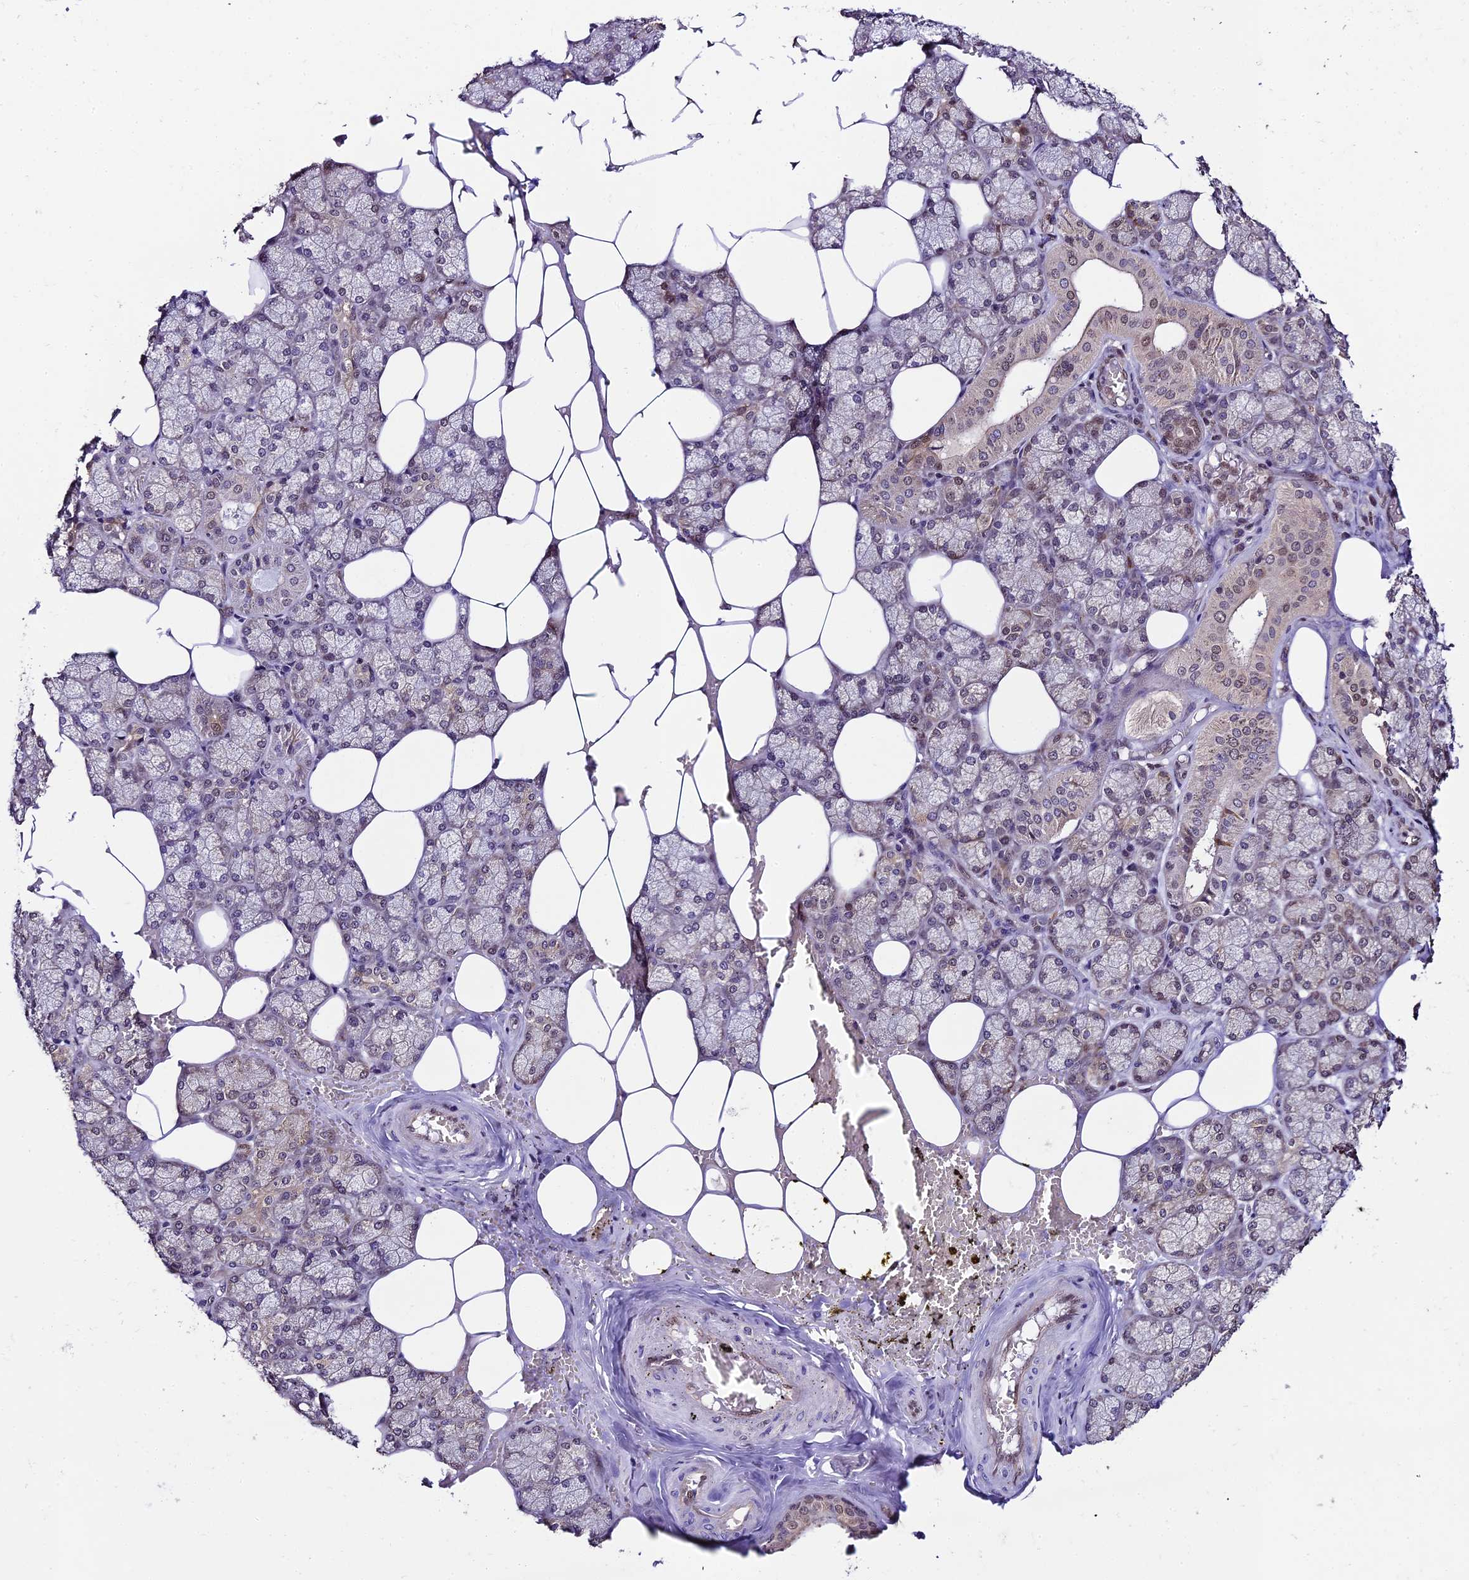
{"staining": {"intensity": "moderate", "quantity": "25%-75%", "location": "cytoplasmic/membranous,nuclear"}, "tissue": "salivary gland", "cell_type": "Glandular cells", "image_type": "normal", "snomed": [{"axis": "morphology", "description": "Normal tissue, NOS"}, {"axis": "topography", "description": "Salivary gland"}], "caption": "This photomicrograph reveals IHC staining of normal human salivary gland, with medium moderate cytoplasmic/membranous,nuclear expression in approximately 25%-75% of glandular cells.", "gene": "TRIM22", "patient": {"sex": "male", "age": 62}}